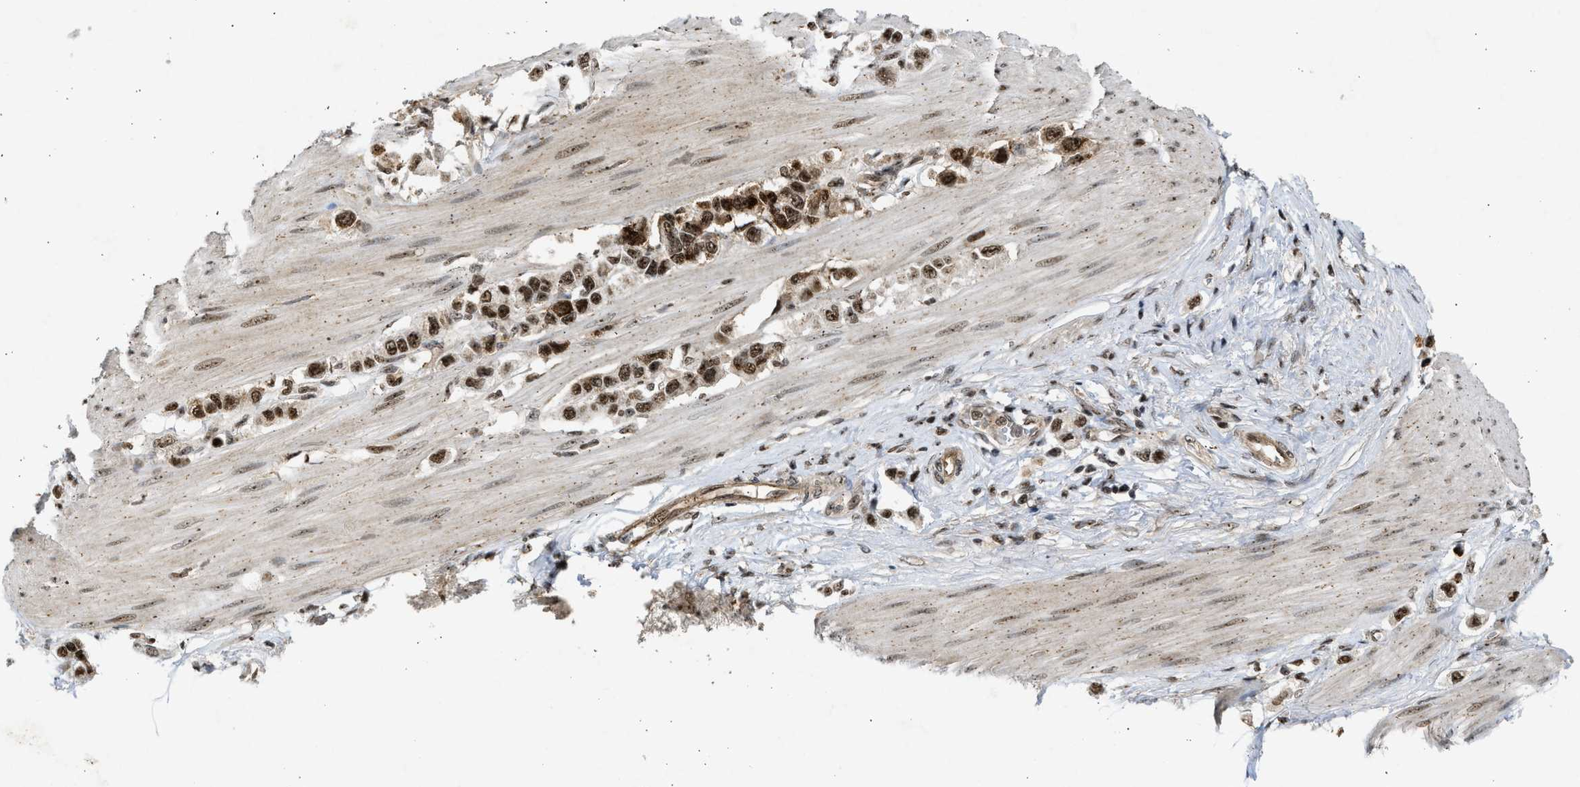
{"staining": {"intensity": "strong", "quantity": ">75%", "location": "nuclear"}, "tissue": "stomach cancer", "cell_type": "Tumor cells", "image_type": "cancer", "snomed": [{"axis": "morphology", "description": "Adenocarcinoma, NOS"}, {"axis": "topography", "description": "Stomach"}], "caption": "Protein staining shows strong nuclear positivity in approximately >75% of tumor cells in stomach adenocarcinoma.", "gene": "TFDP2", "patient": {"sex": "female", "age": 65}}